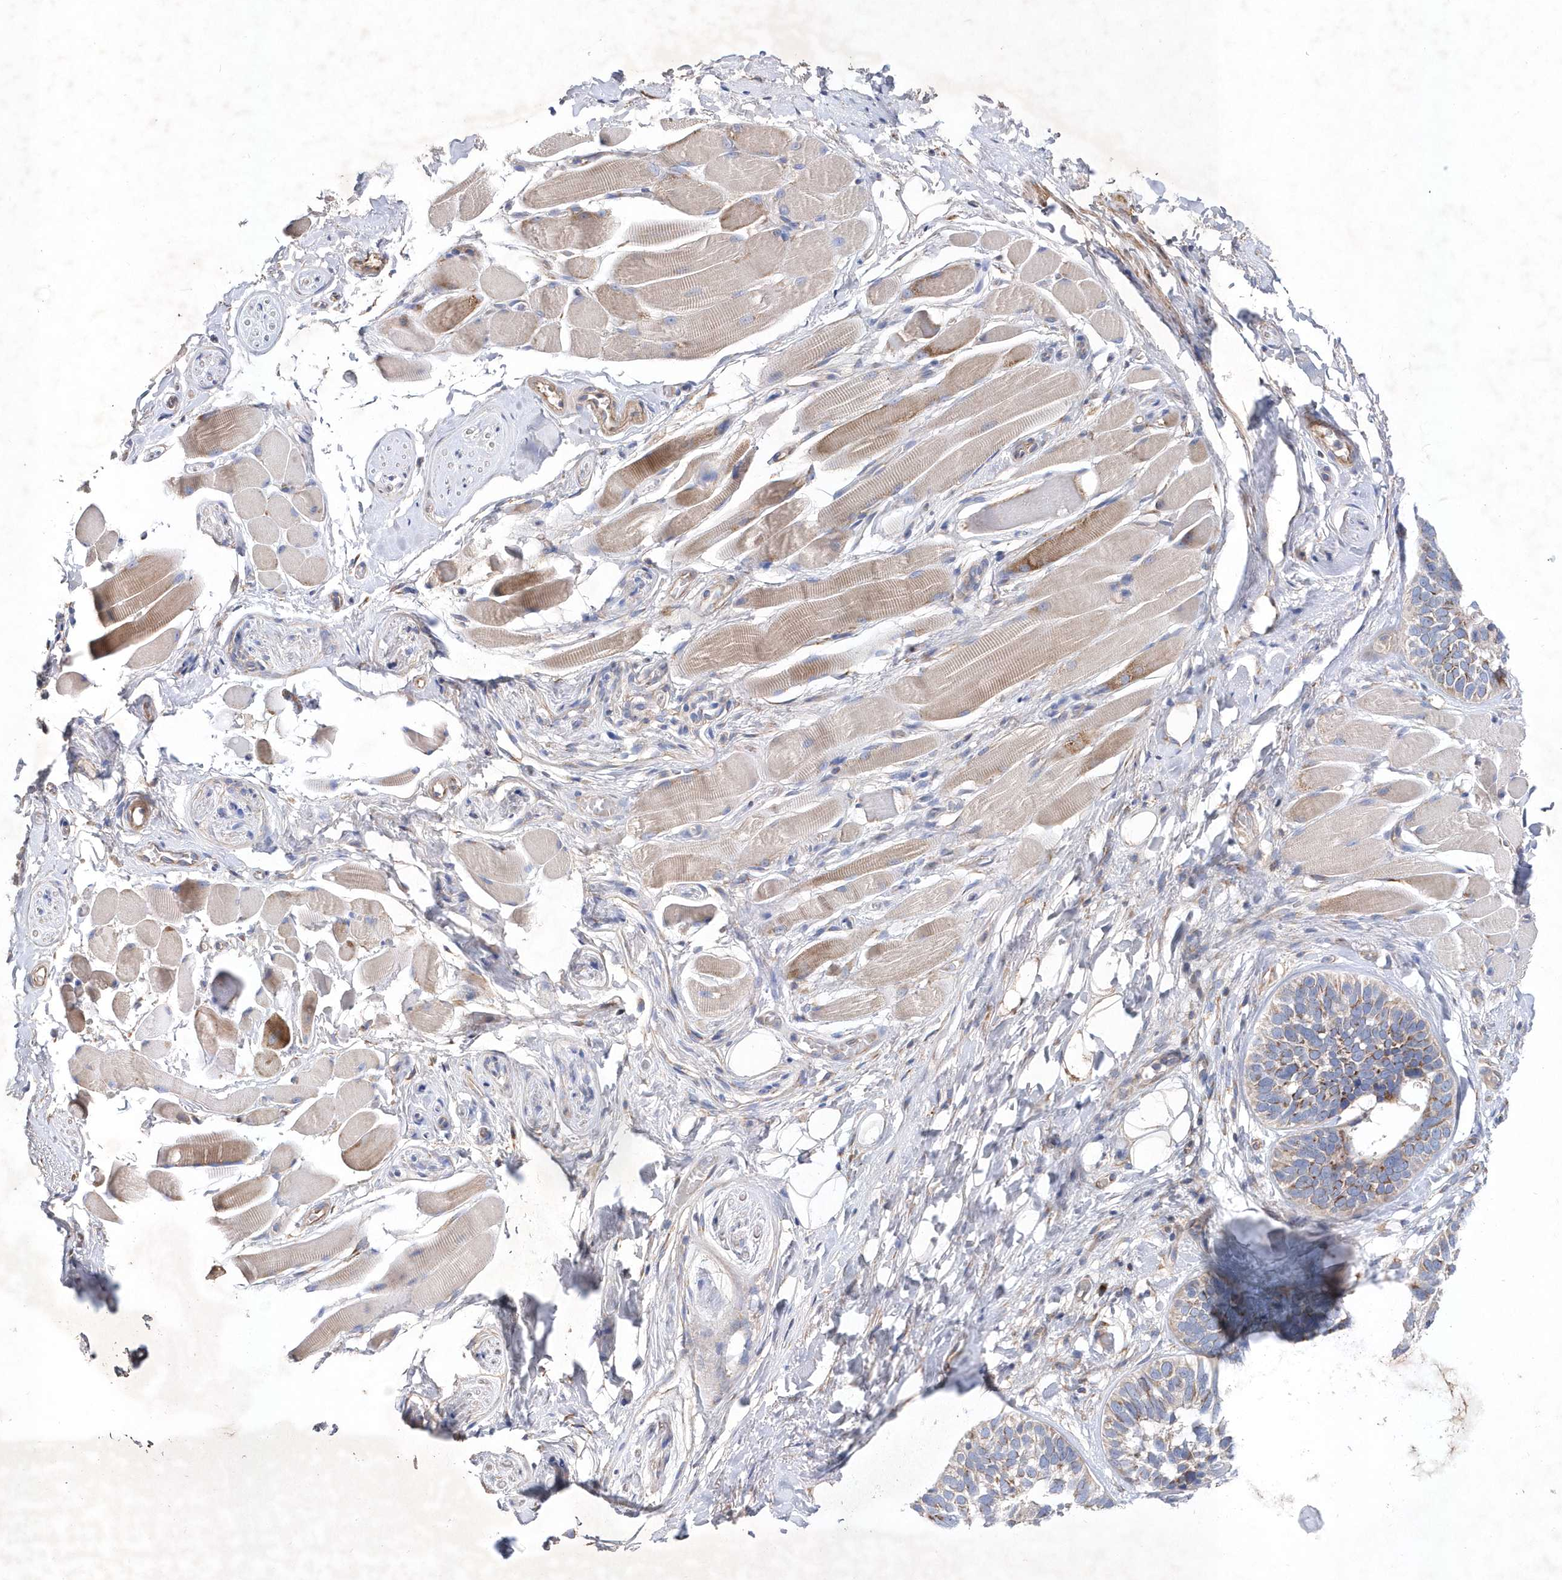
{"staining": {"intensity": "moderate", "quantity": "25%-75%", "location": "cytoplasmic/membranous"}, "tissue": "skin cancer", "cell_type": "Tumor cells", "image_type": "cancer", "snomed": [{"axis": "morphology", "description": "Basal cell carcinoma"}, {"axis": "topography", "description": "Skin"}], "caption": "A photomicrograph of skin cancer (basal cell carcinoma) stained for a protein demonstrates moderate cytoplasmic/membranous brown staining in tumor cells. The staining is performed using DAB (3,3'-diaminobenzidine) brown chromogen to label protein expression. The nuclei are counter-stained blue using hematoxylin.", "gene": "METTL8", "patient": {"sex": "male", "age": 62}}